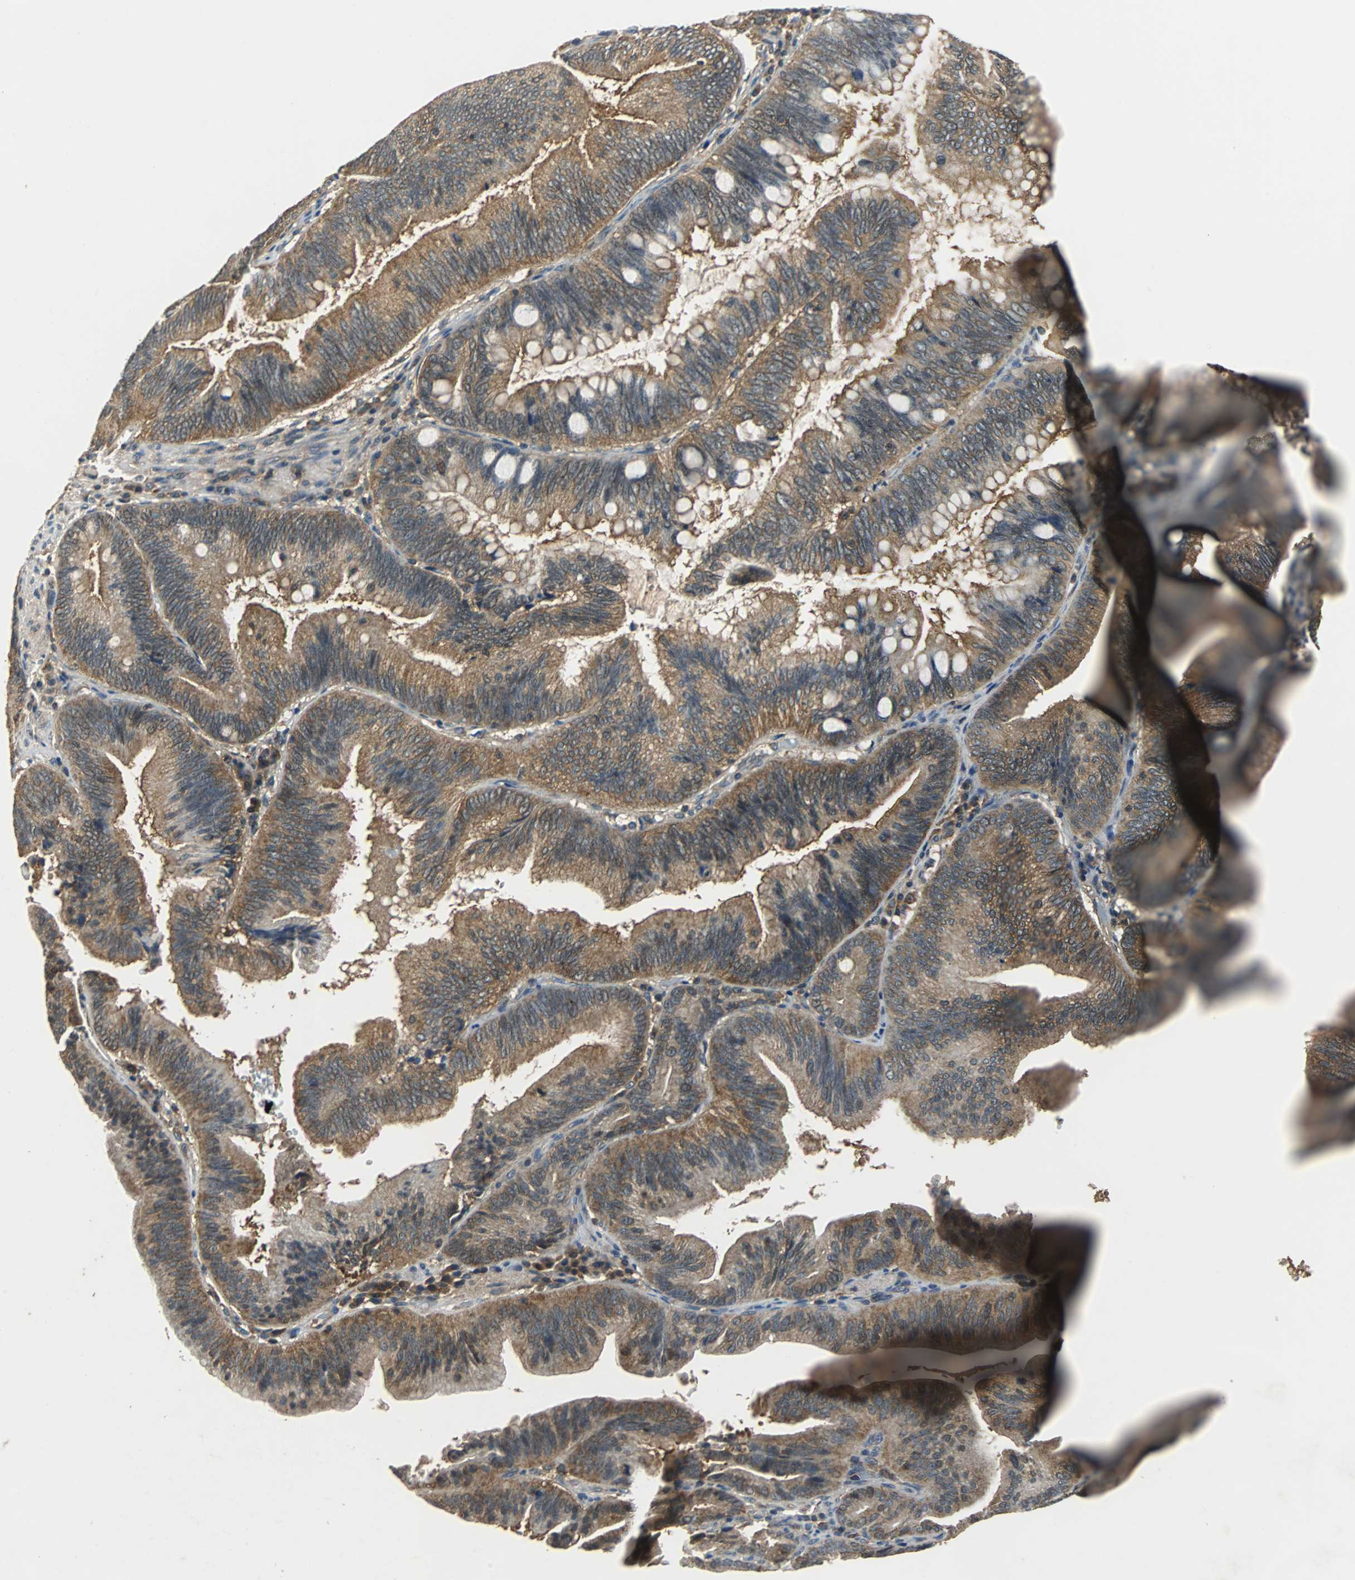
{"staining": {"intensity": "moderate", "quantity": ">75%", "location": "cytoplasmic/membranous"}, "tissue": "pancreatic cancer", "cell_type": "Tumor cells", "image_type": "cancer", "snomed": [{"axis": "morphology", "description": "Adenocarcinoma, NOS"}, {"axis": "topography", "description": "Pancreas"}], "caption": "Pancreatic cancer stained for a protein (brown) demonstrates moderate cytoplasmic/membranous positive staining in about >75% of tumor cells.", "gene": "VBP1", "patient": {"sex": "male", "age": 82}}